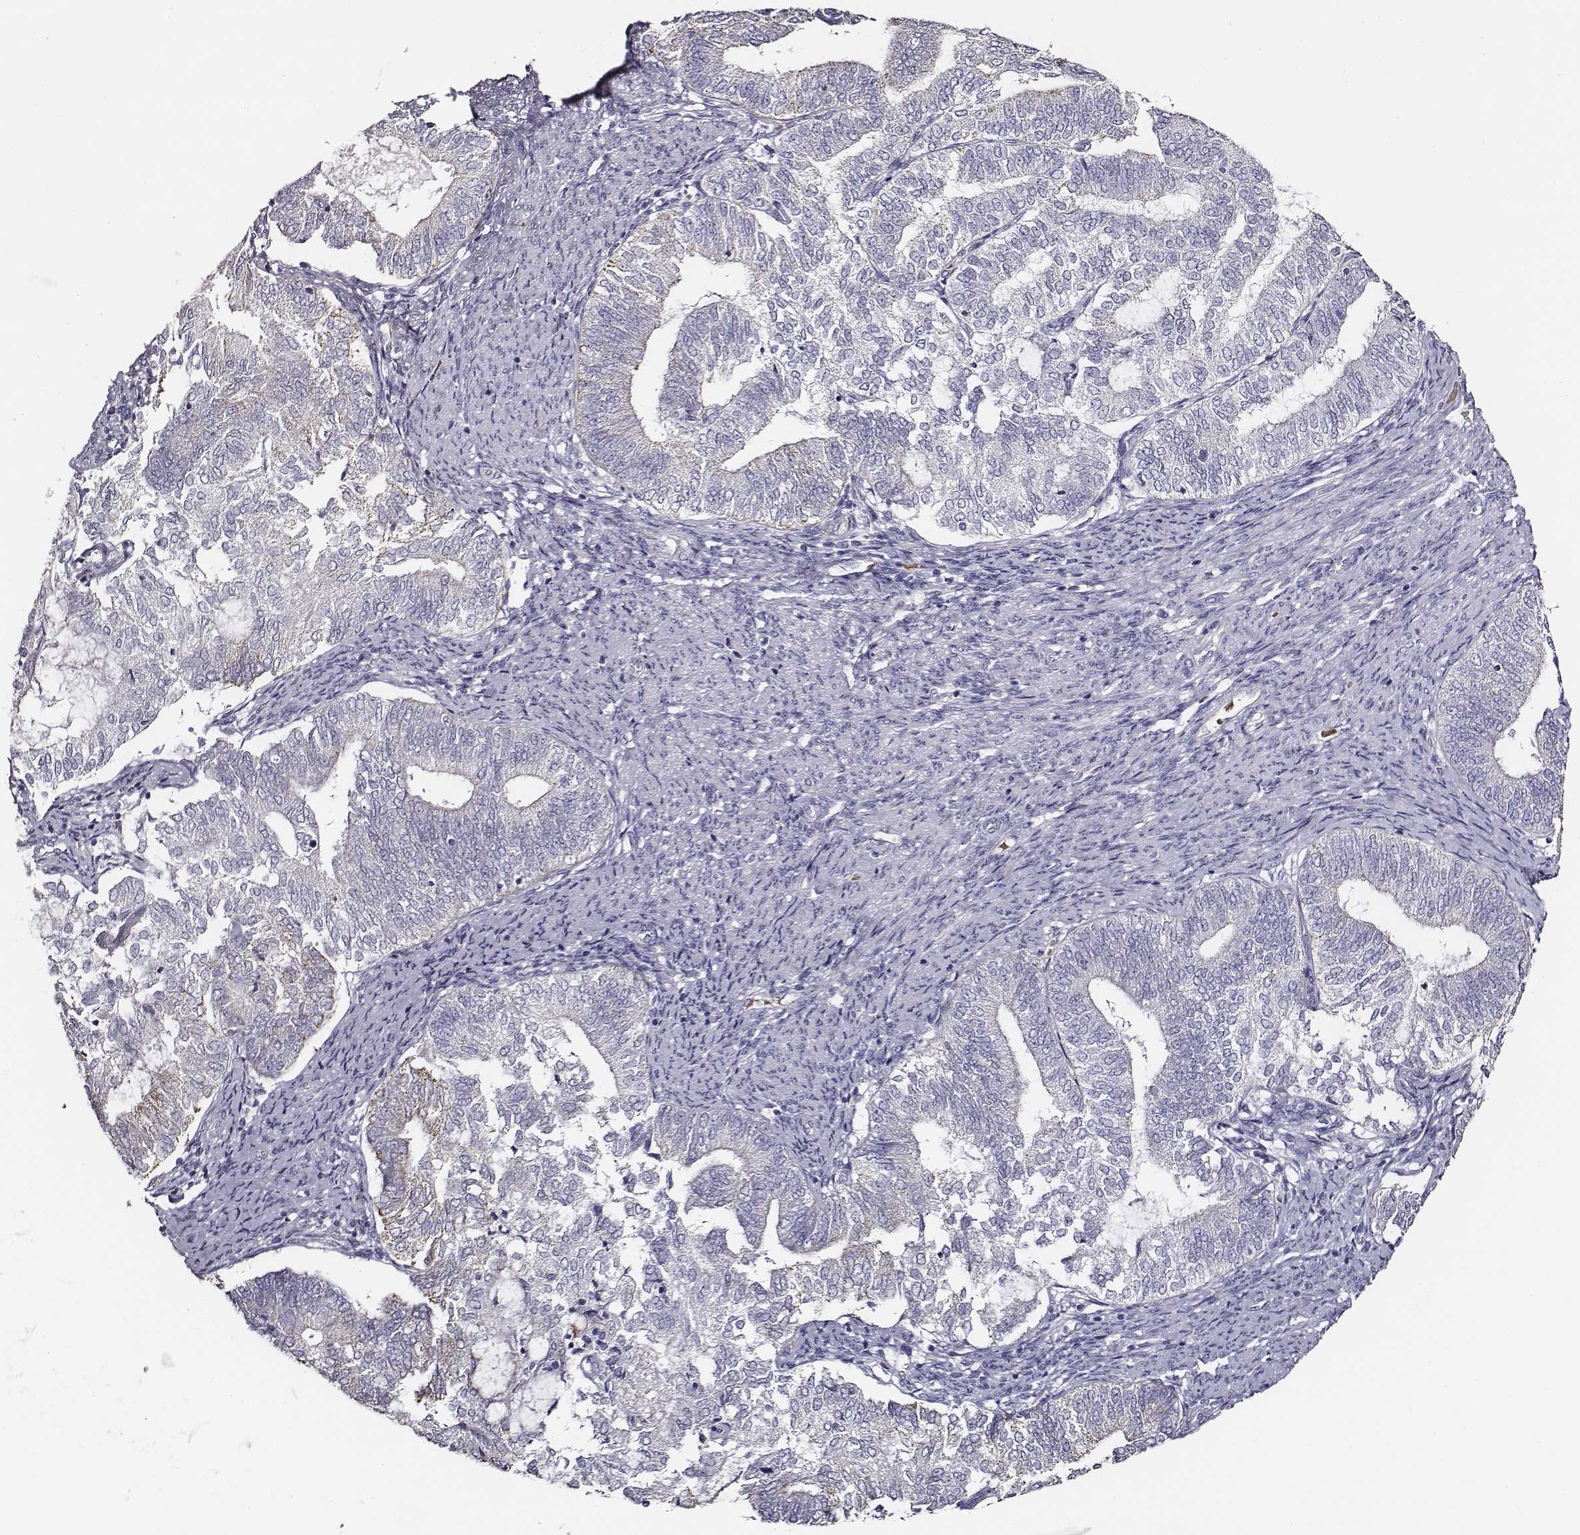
{"staining": {"intensity": "negative", "quantity": "none", "location": "none"}, "tissue": "endometrial cancer", "cell_type": "Tumor cells", "image_type": "cancer", "snomed": [{"axis": "morphology", "description": "Adenocarcinoma, NOS"}, {"axis": "topography", "description": "Endometrium"}], "caption": "Tumor cells are negative for brown protein staining in adenocarcinoma (endometrial).", "gene": "AADAT", "patient": {"sex": "female", "age": 65}}